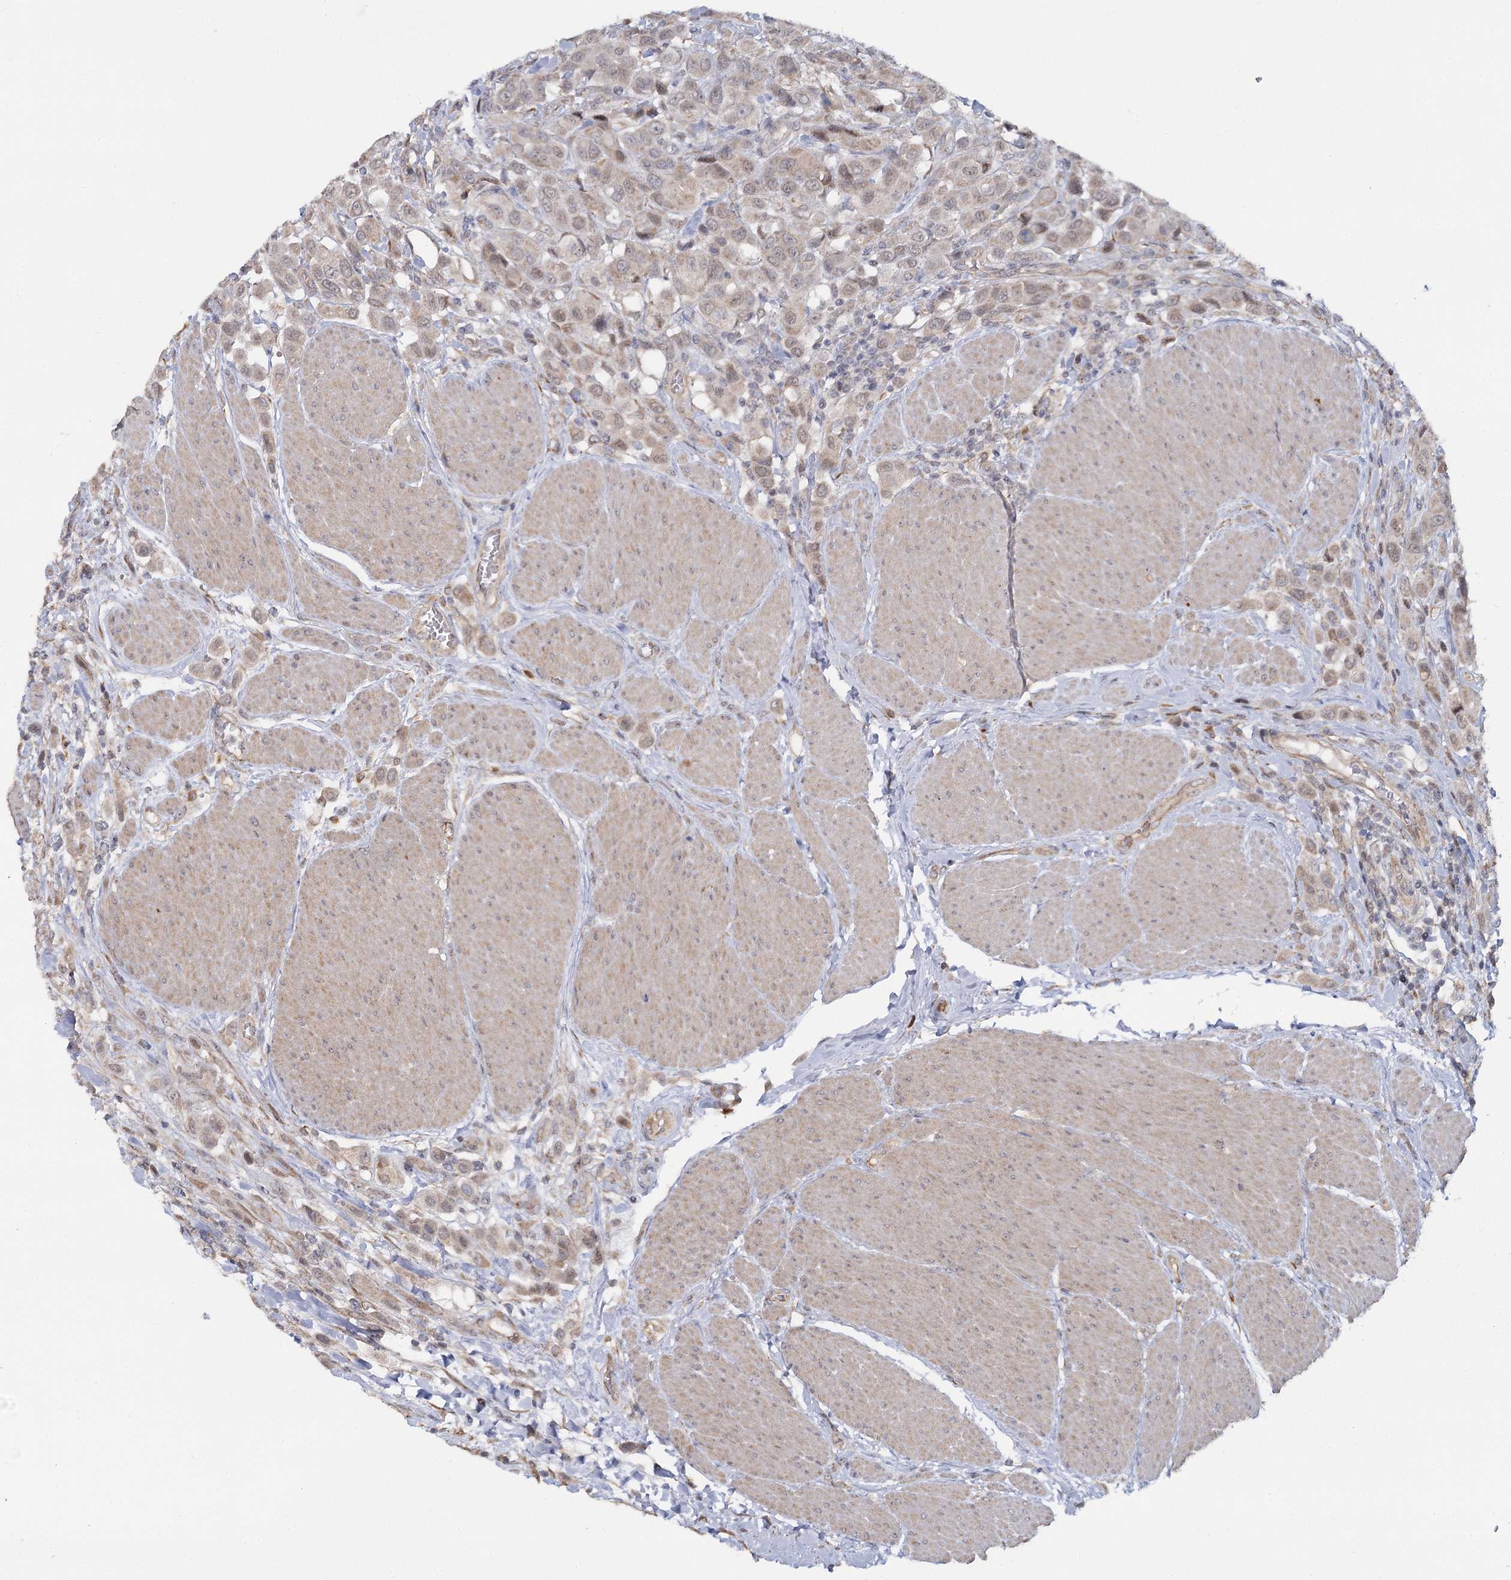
{"staining": {"intensity": "weak", "quantity": "25%-75%", "location": "cytoplasmic/membranous"}, "tissue": "urothelial cancer", "cell_type": "Tumor cells", "image_type": "cancer", "snomed": [{"axis": "morphology", "description": "Urothelial carcinoma, High grade"}, {"axis": "topography", "description": "Urinary bladder"}], "caption": "Immunohistochemical staining of human urothelial cancer exhibits low levels of weak cytoplasmic/membranous protein staining in approximately 25%-75% of tumor cells.", "gene": "TBC1D9B", "patient": {"sex": "male", "age": 50}}